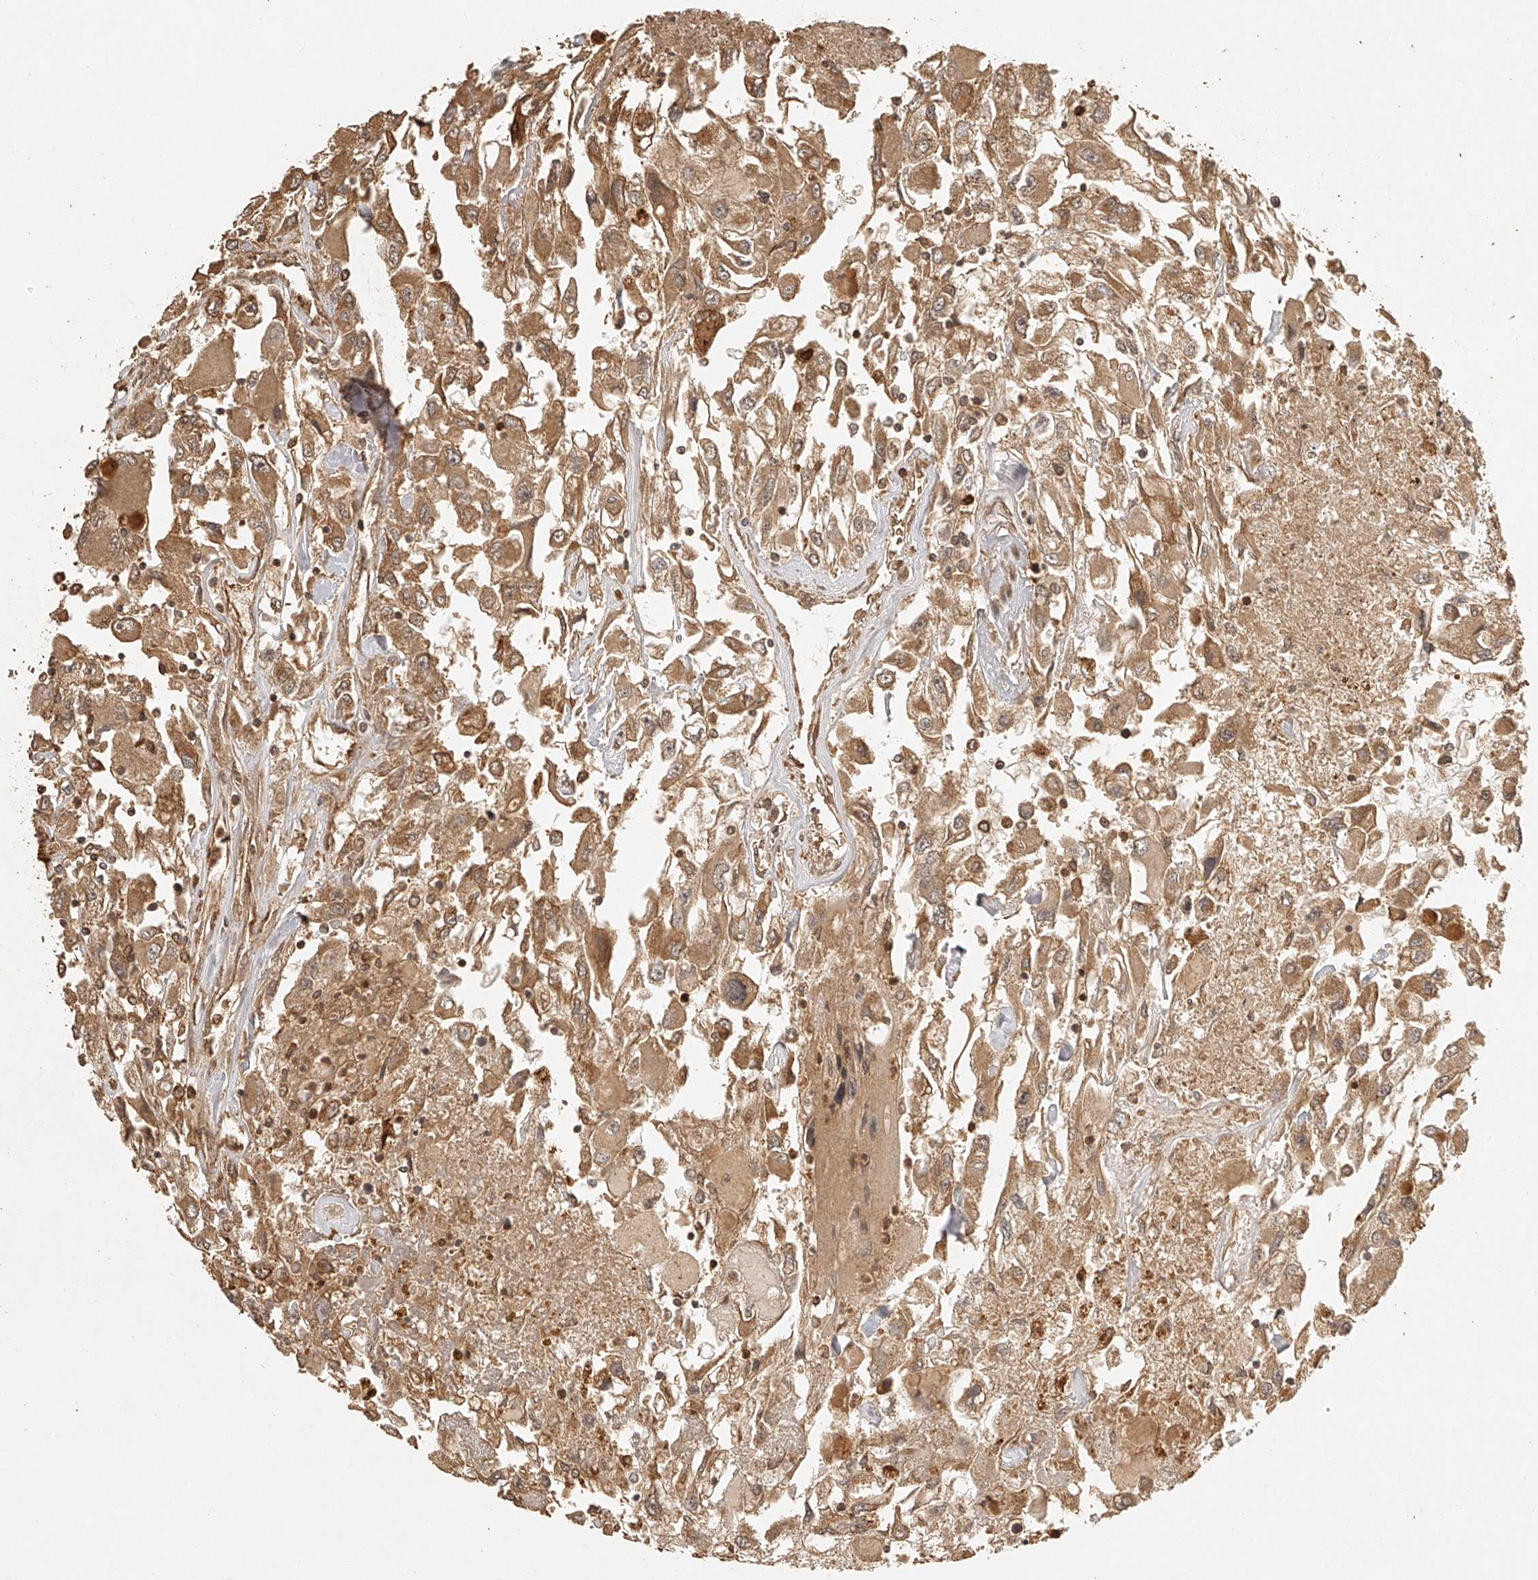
{"staining": {"intensity": "moderate", "quantity": ">75%", "location": "cytoplasmic/membranous"}, "tissue": "renal cancer", "cell_type": "Tumor cells", "image_type": "cancer", "snomed": [{"axis": "morphology", "description": "Adenocarcinoma, NOS"}, {"axis": "topography", "description": "Kidney"}], "caption": "Renal cancer (adenocarcinoma) stained for a protein (brown) displays moderate cytoplasmic/membranous positive positivity in about >75% of tumor cells.", "gene": "BCL2L11", "patient": {"sex": "female", "age": 52}}